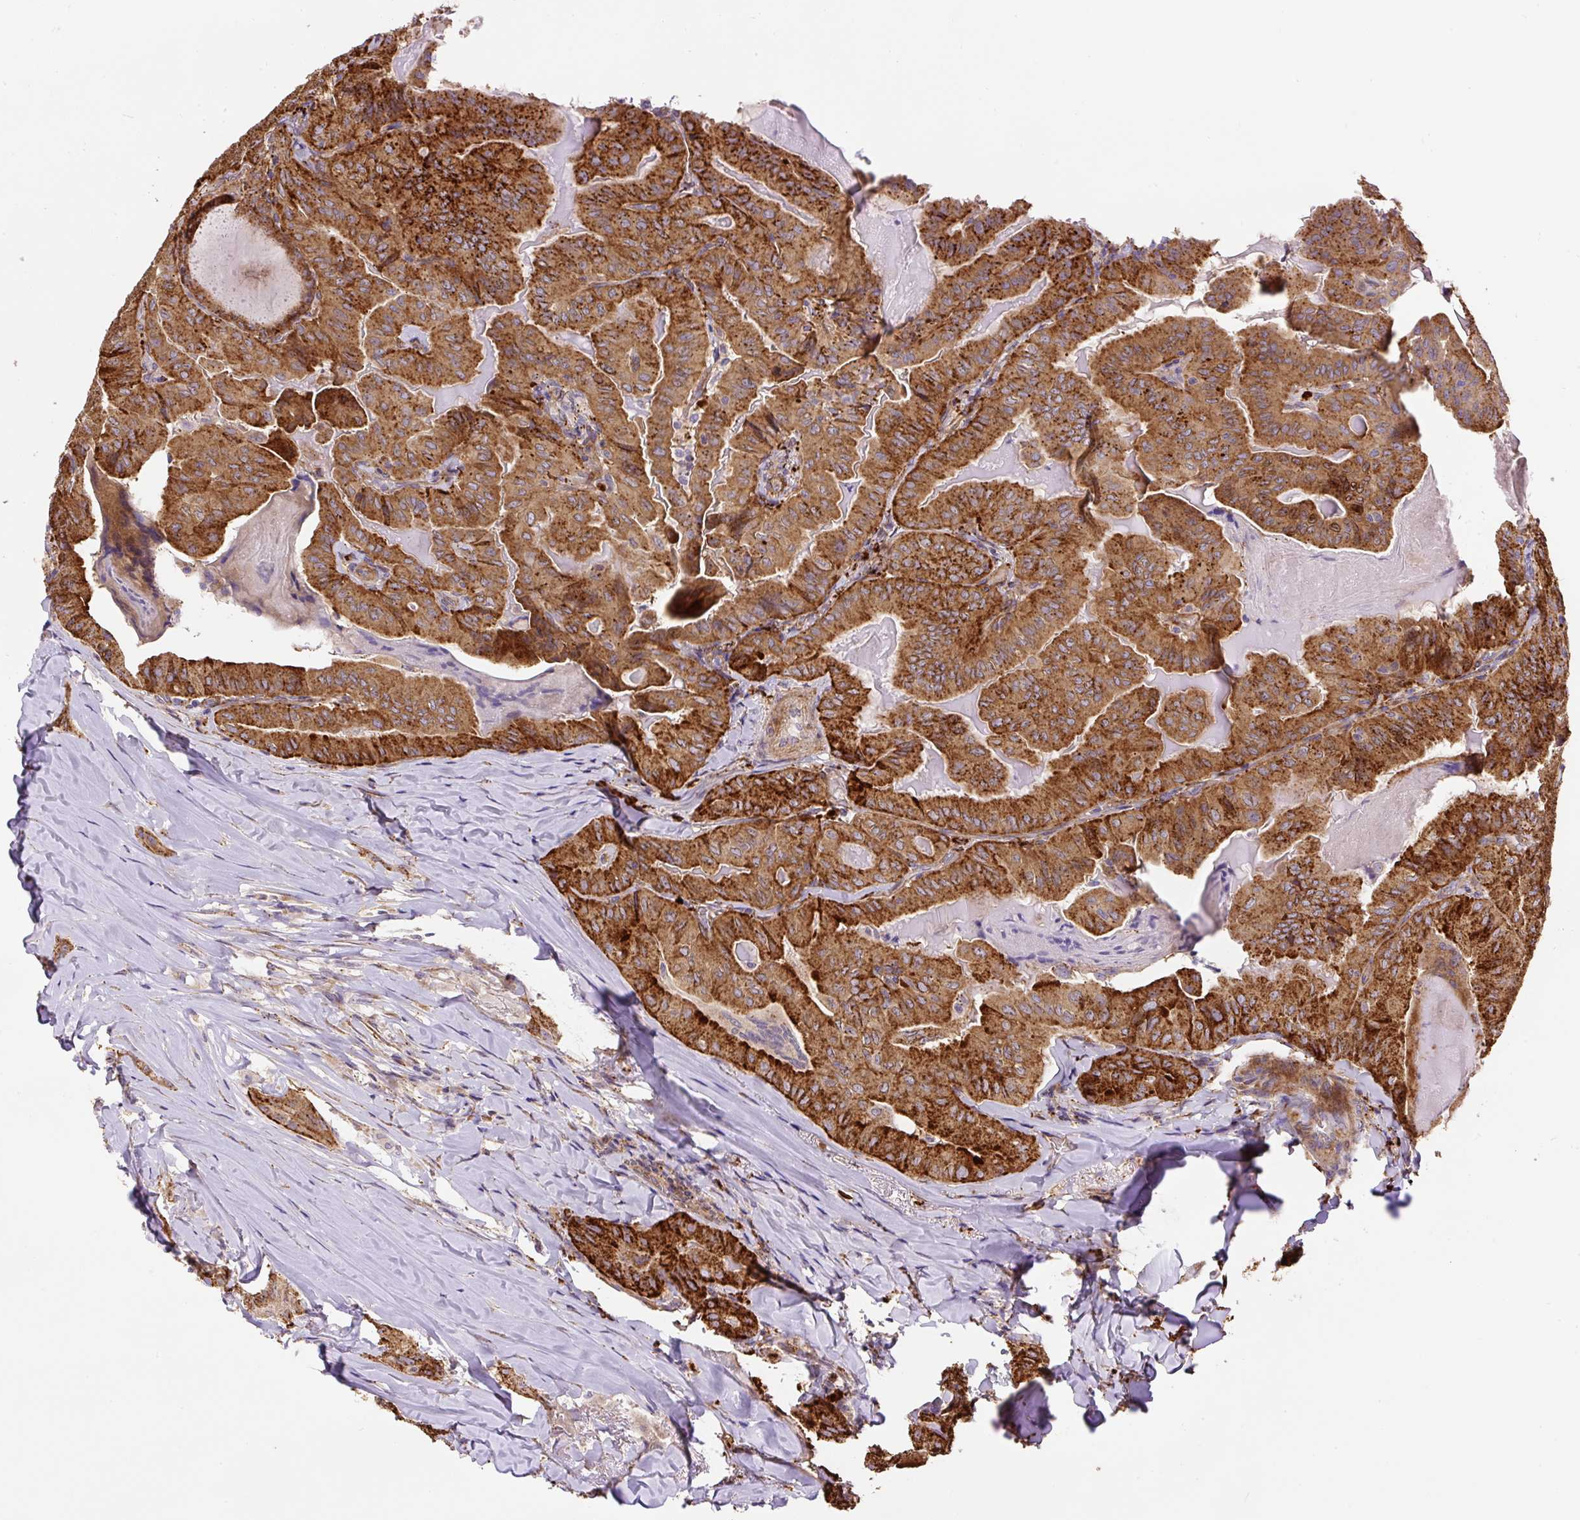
{"staining": {"intensity": "strong", "quantity": ">75%", "location": "cytoplasmic/membranous"}, "tissue": "thyroid cancer", "cell_type": "Tumor cells", "image_type": "cancer", "snomed": [{"axis": "morphology", "description": "Papillary adenocarcinoma, NOS"}, {"axis": "topography", "description": "Thyroid gland"}], "caption": "An image showing strong cytoplasmic/membranous expression in approximately >75% of tumor cells in thyroid cancer, as visualized by brown immunohistochemical staining.", "gene": "RNF170", "patient": {"sex": "female", "age": 68}}